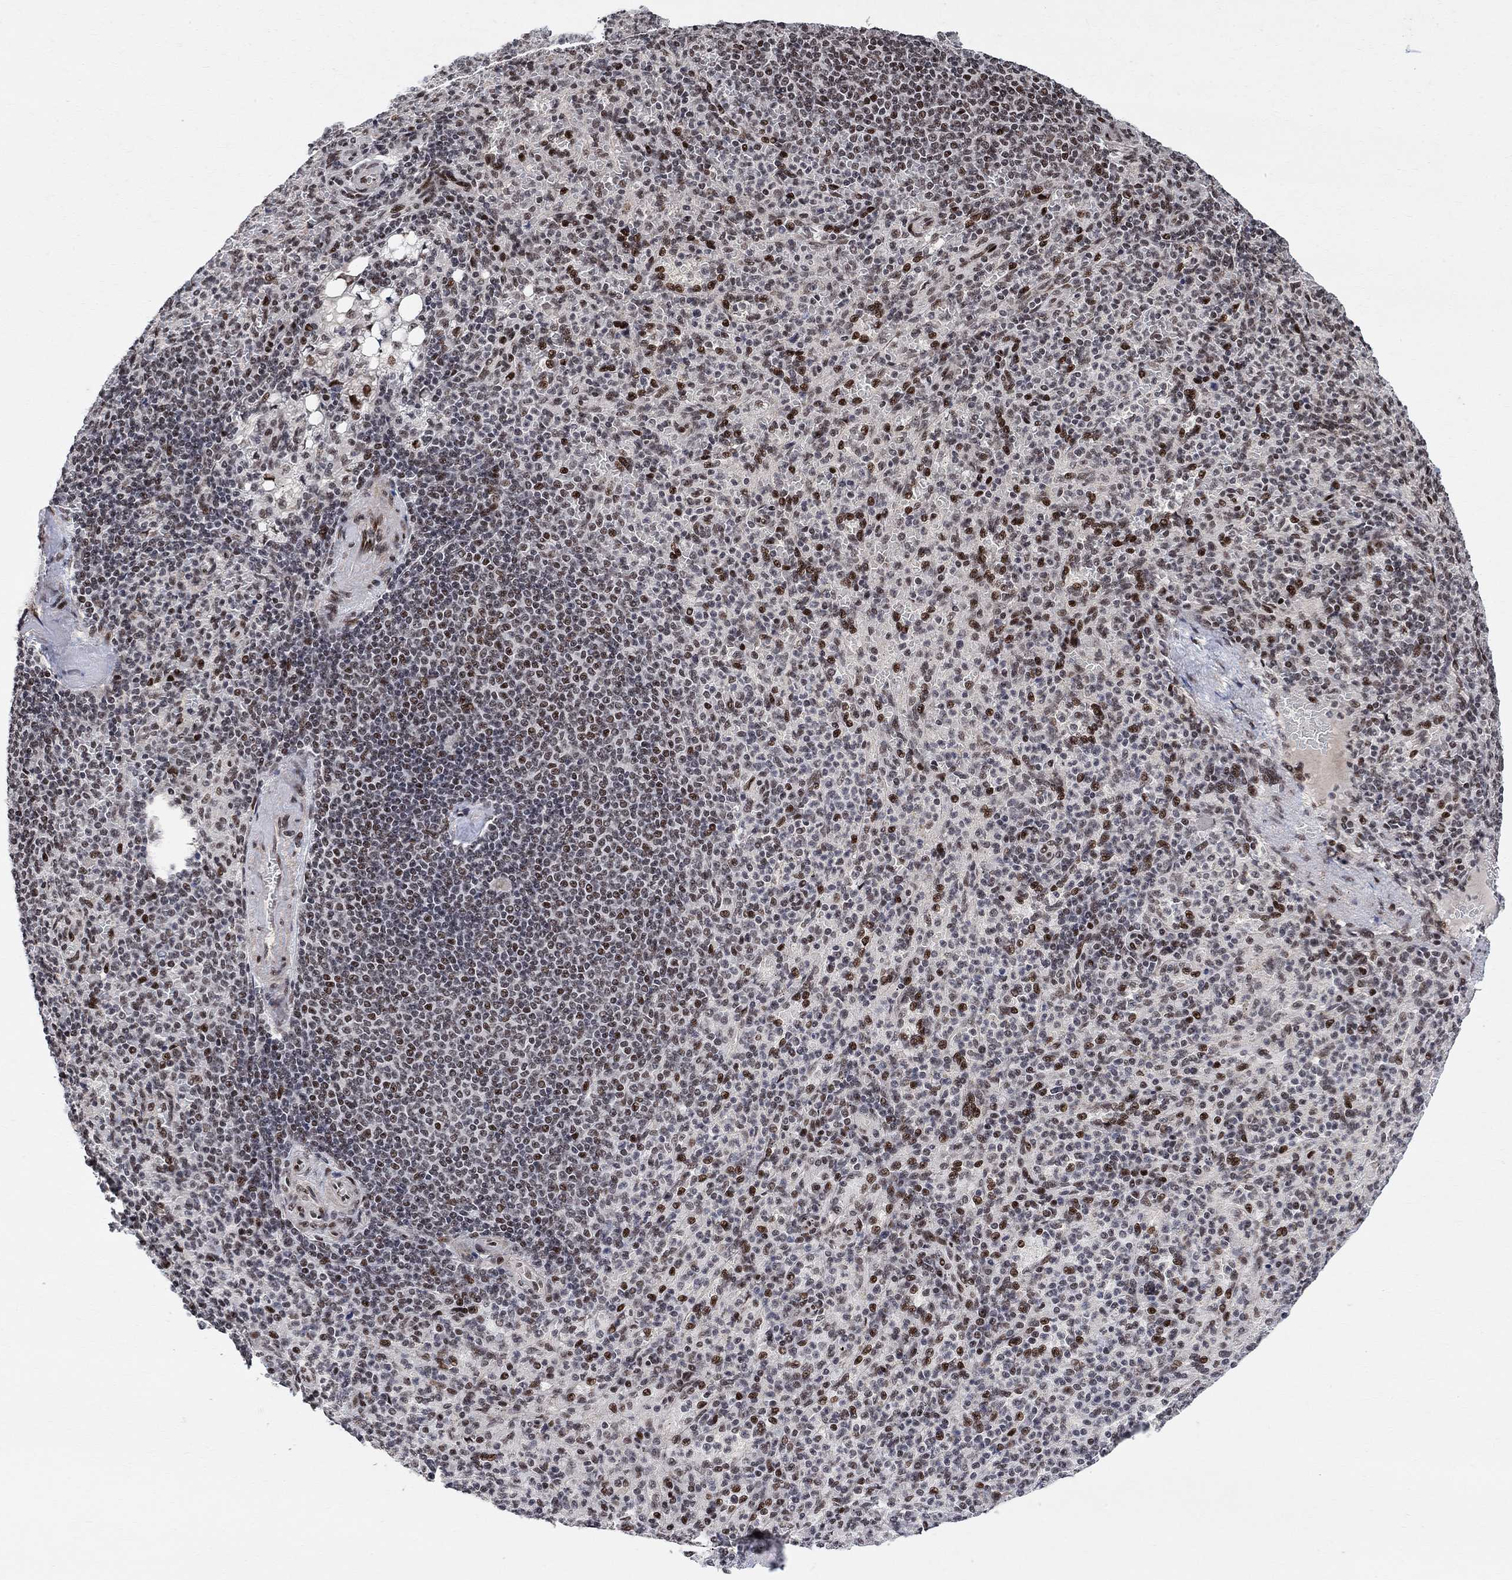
{"staining": {"intensity": "moderate", "quantity": "25%-75%", "location": "nuclear"}, "tissue": "spleen", "cell_type": "Cells in red pulp", "image_type": "normal", "snomed": [{"axis": "morphology", "description": "Normal tissue, NOS"}, {"axis": "topography", "description": "Spleen"}], "caption": "Protein analysis of normal spleen shows moderate nuclear expression in approximately 25%-75% of cells in red pulp.", "gene": "E4F1", "patient": {"sex": "female", "age": 74}}